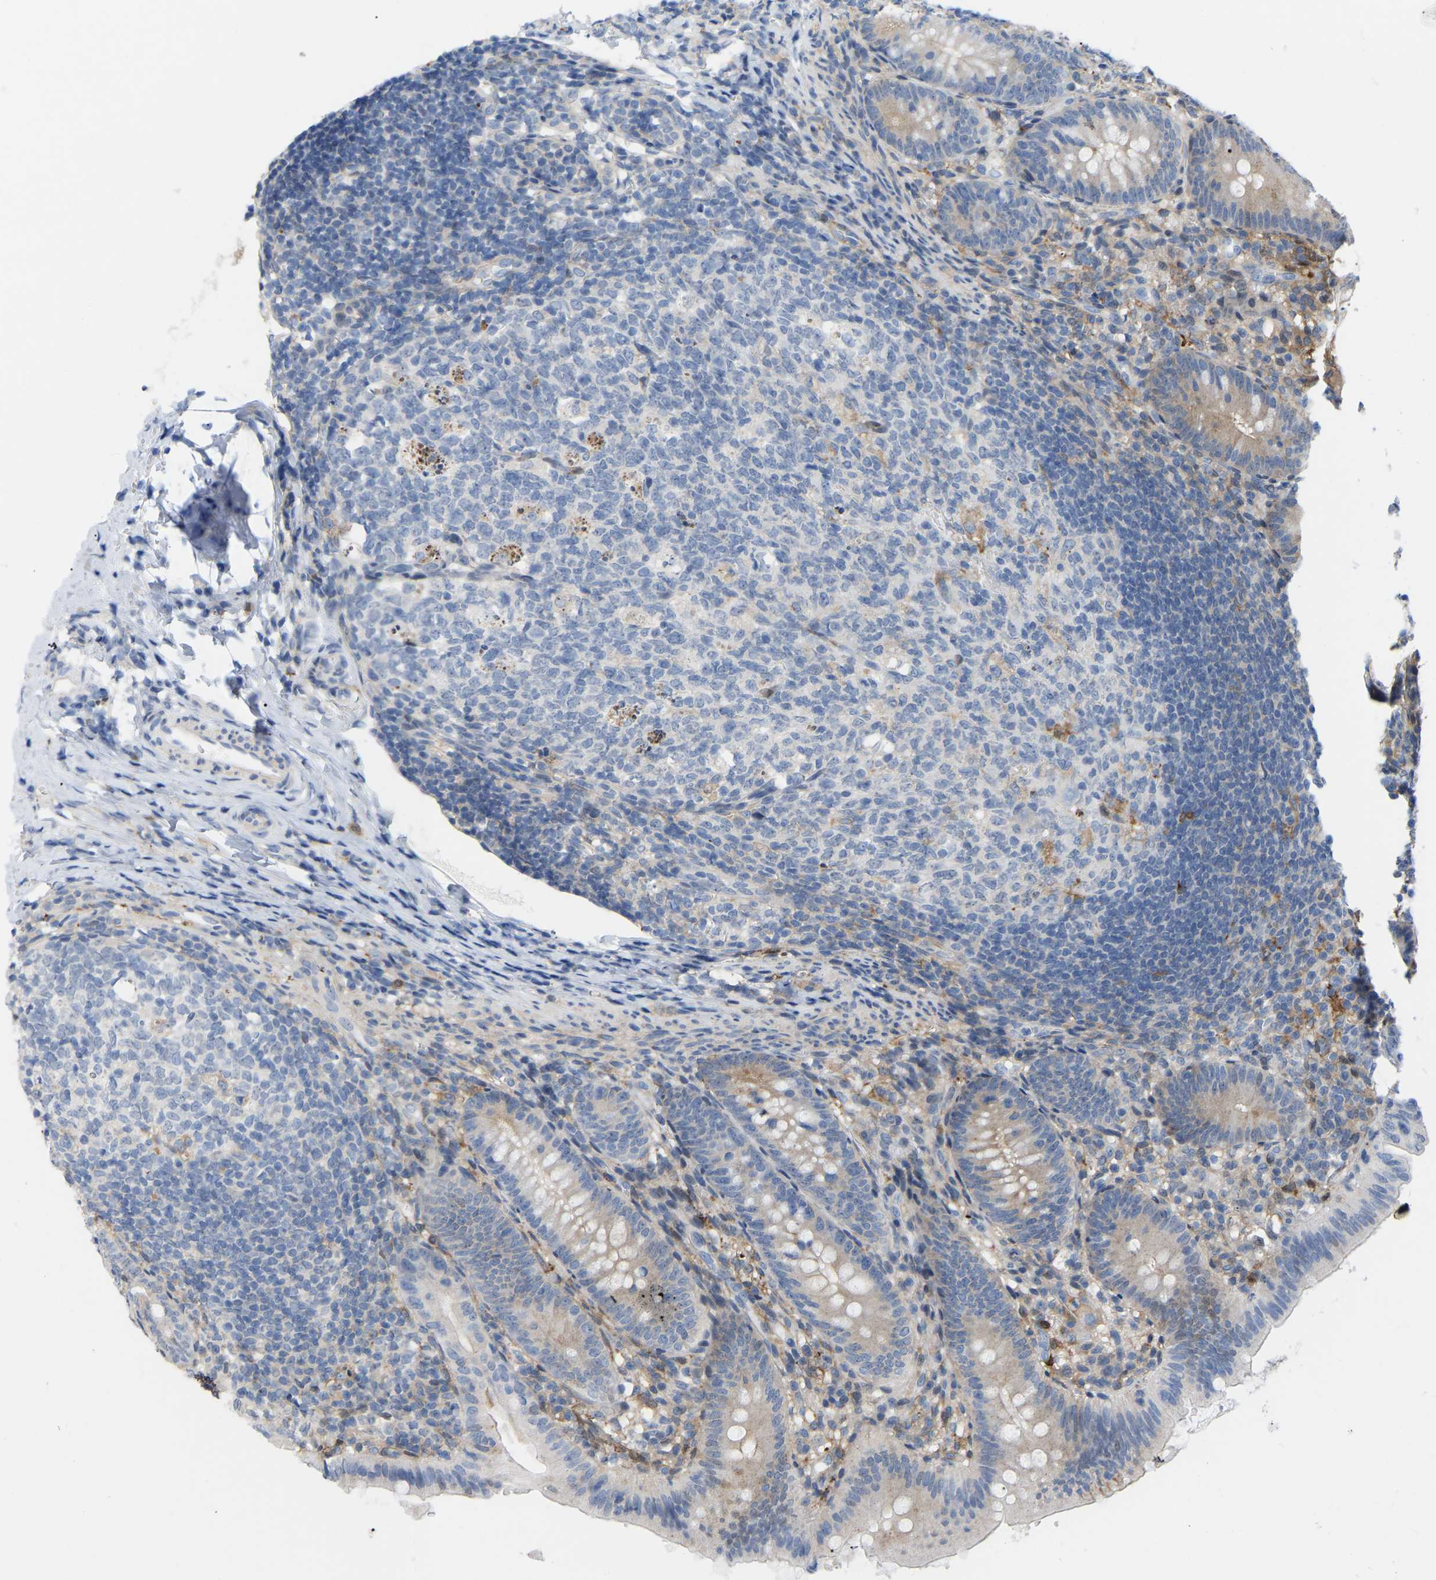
{"staining": {"intensity": "weak", "quantity": "25%-75%", "location": "cytoplasmic/membranous"}, "tissue": "appendix", "cell_type": "Glandular cells", "image_type": "normal", "snomed": [{"axis": "morphology", "description": "Normal tissue, NOS"}, {"axis": "topography", "description": "Appendix"}], "caption": "Protein staining of unremarkable appendix shows weak cytoplasmic/membranous staining in about 25%-75% of glandular cells. Immunohistochemistry (ihc) stains the protein in brown and the nuclei are stained blue.", "gene": "ABTB2", "patient": {"sex": "male", "age": 1}}